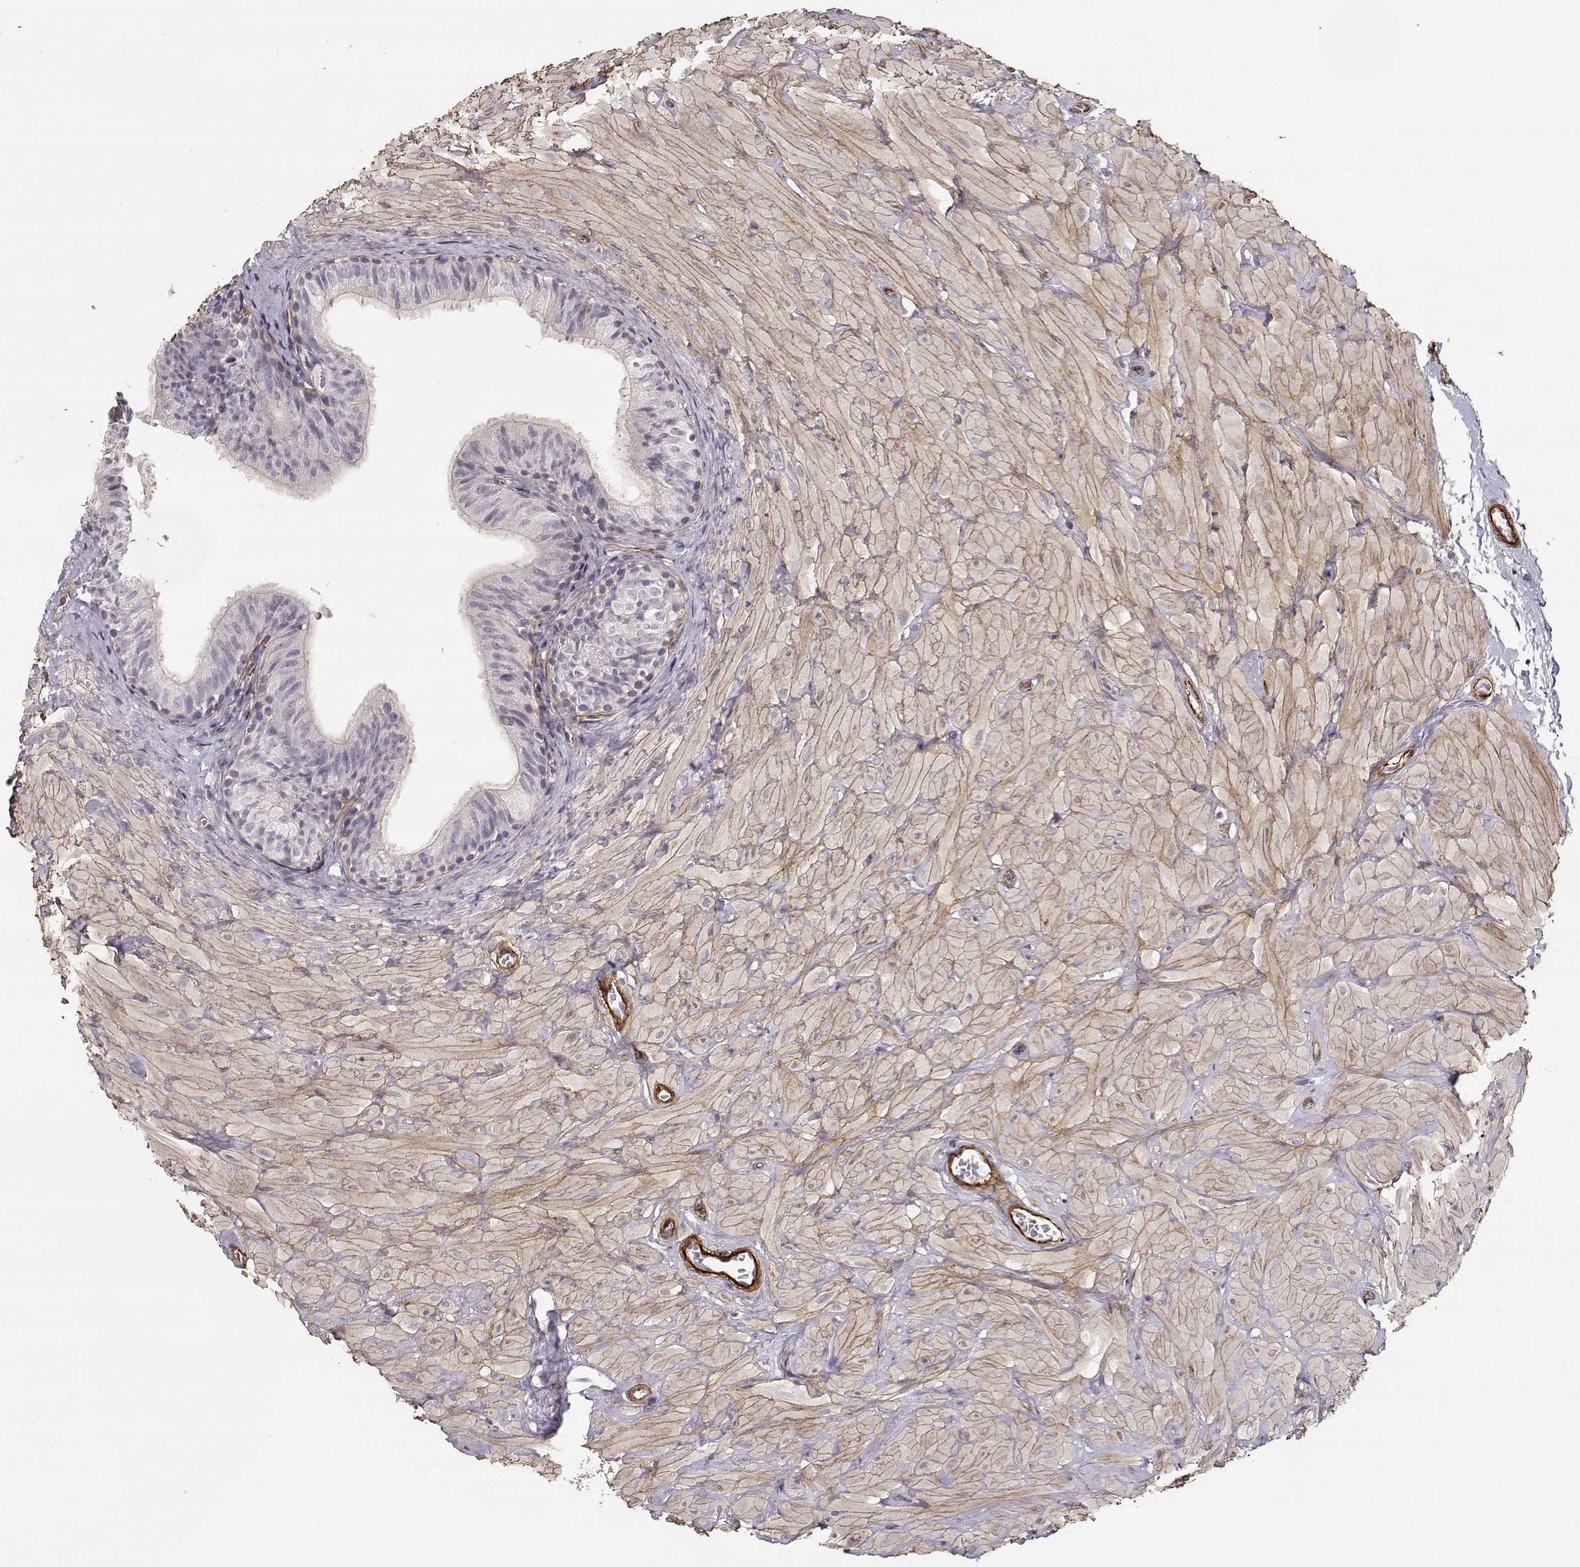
{"staining": {"intensity": "negative", "quantity": "none", "location": "none"}, "tissue": "epididymis", "cell_type": "Glandular cells", "image_type": "normal", "snomed": [{"axis": "morphology", "description": "Normal tissue, NOS"}, {"axis": "topography", "description": "Epididymis"}, {"axis": "topography", "description": "Vas deferens"}], "caption": "This photomicrograph is of benign epididymis stained with immunohistochemistry to label a protein in brown with the nuclei are counter-stained blue. There is no expression in glandular cells. (IHC, brightfield microscopy, high magnification).", "gene": "LAMA5", "patient": {"sex": "male", "age": 23}}